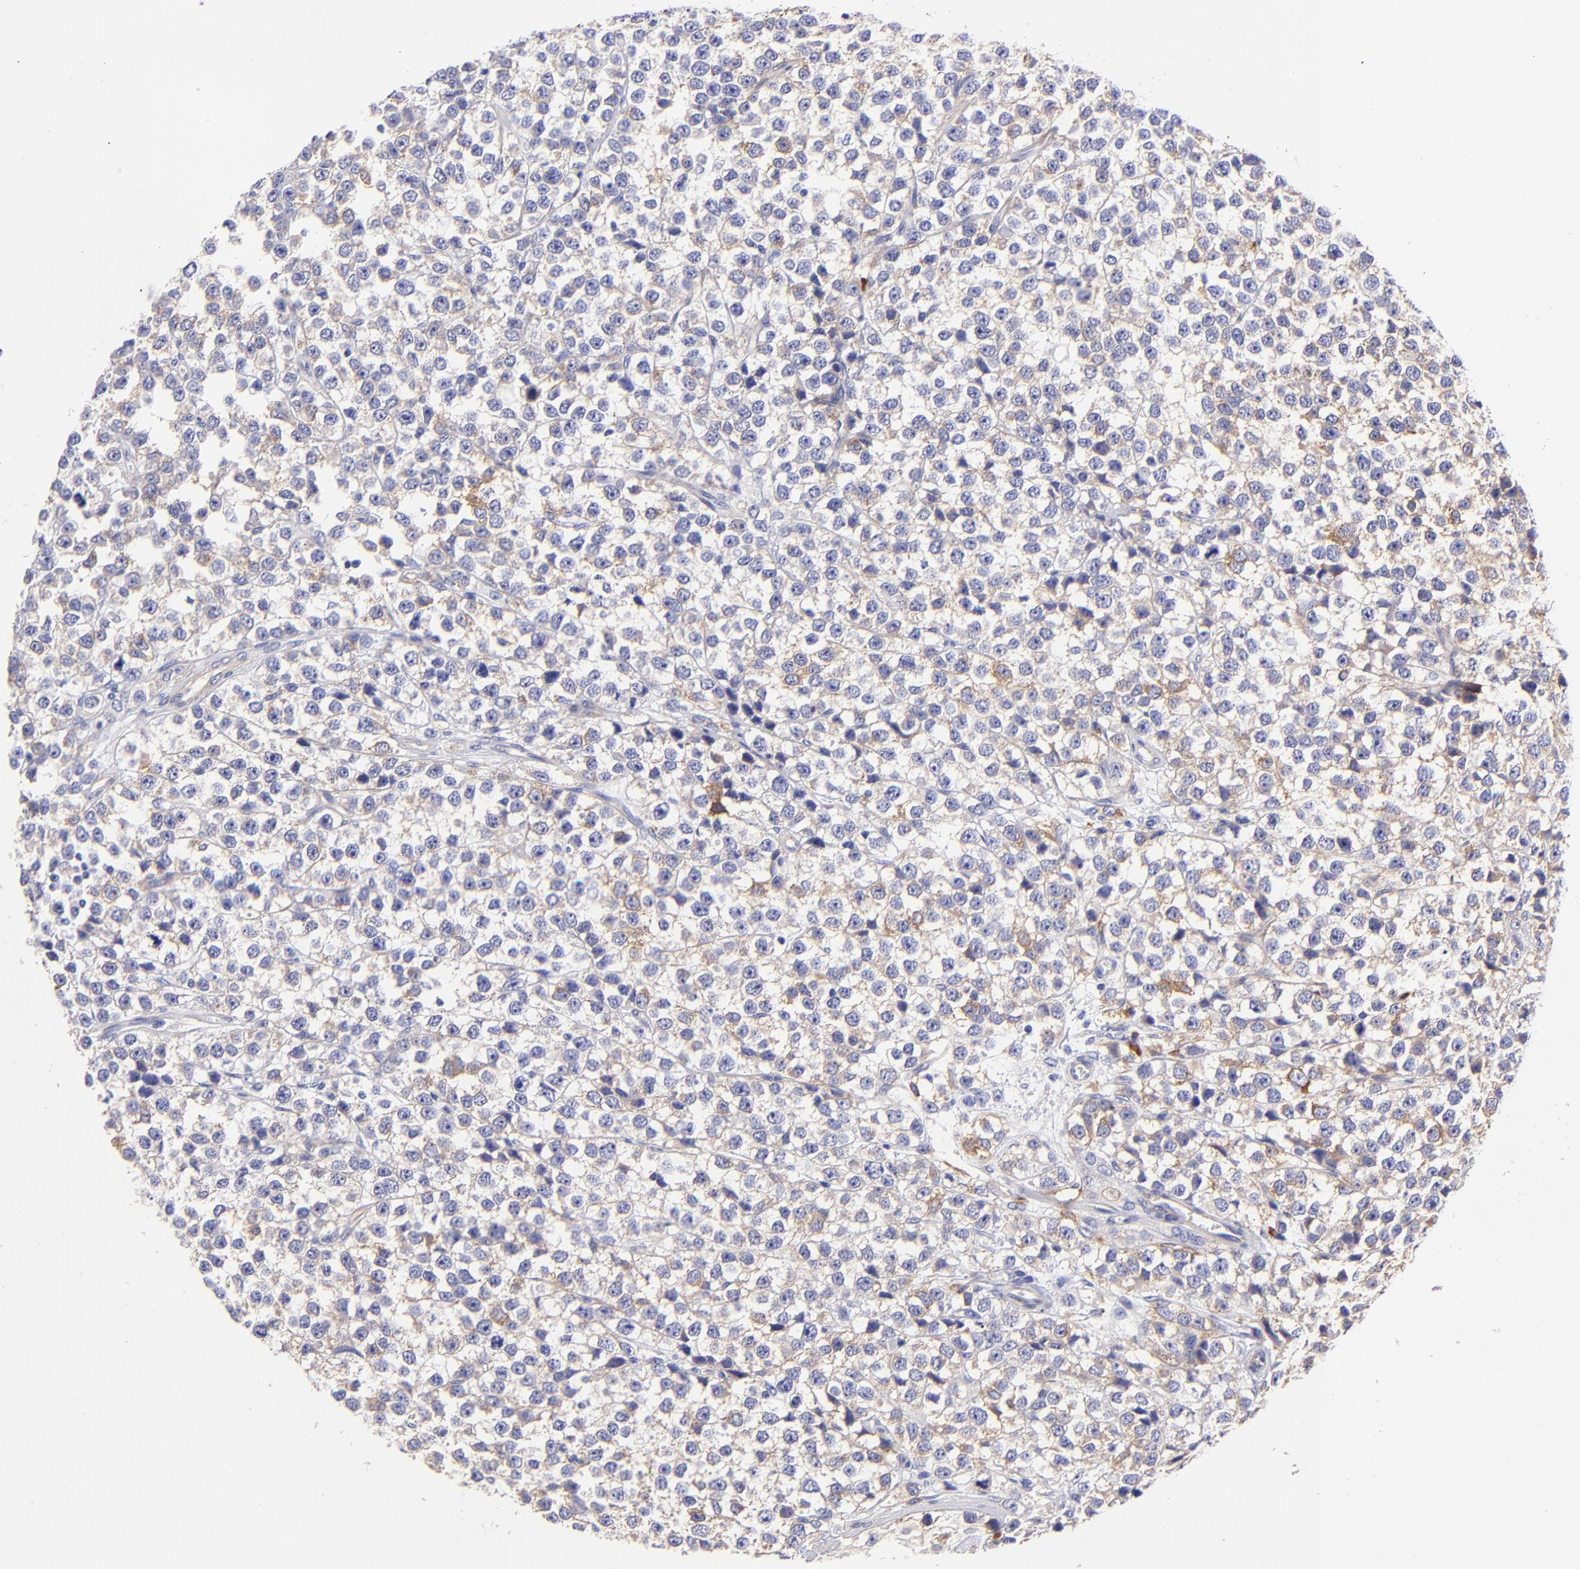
{"staining": {"intensity": "weak", "quantity": "<25%", "location": "cytoplasmic/membranous"}, "tissue": "testis cancer", "cell_type": "Tumor cells", "image_type": "cancer", "snomed": [{"axis": "morphology", "description": "Seminoma, NOS"}, {"axis": "topography", "description": "Testis"}], "caption": "Human testis cancer stained for a protein using IHC displays no positivity in tumor cells.", "gene": "PPFIBP1", "patient": {"sex": "male", "age": 25}}